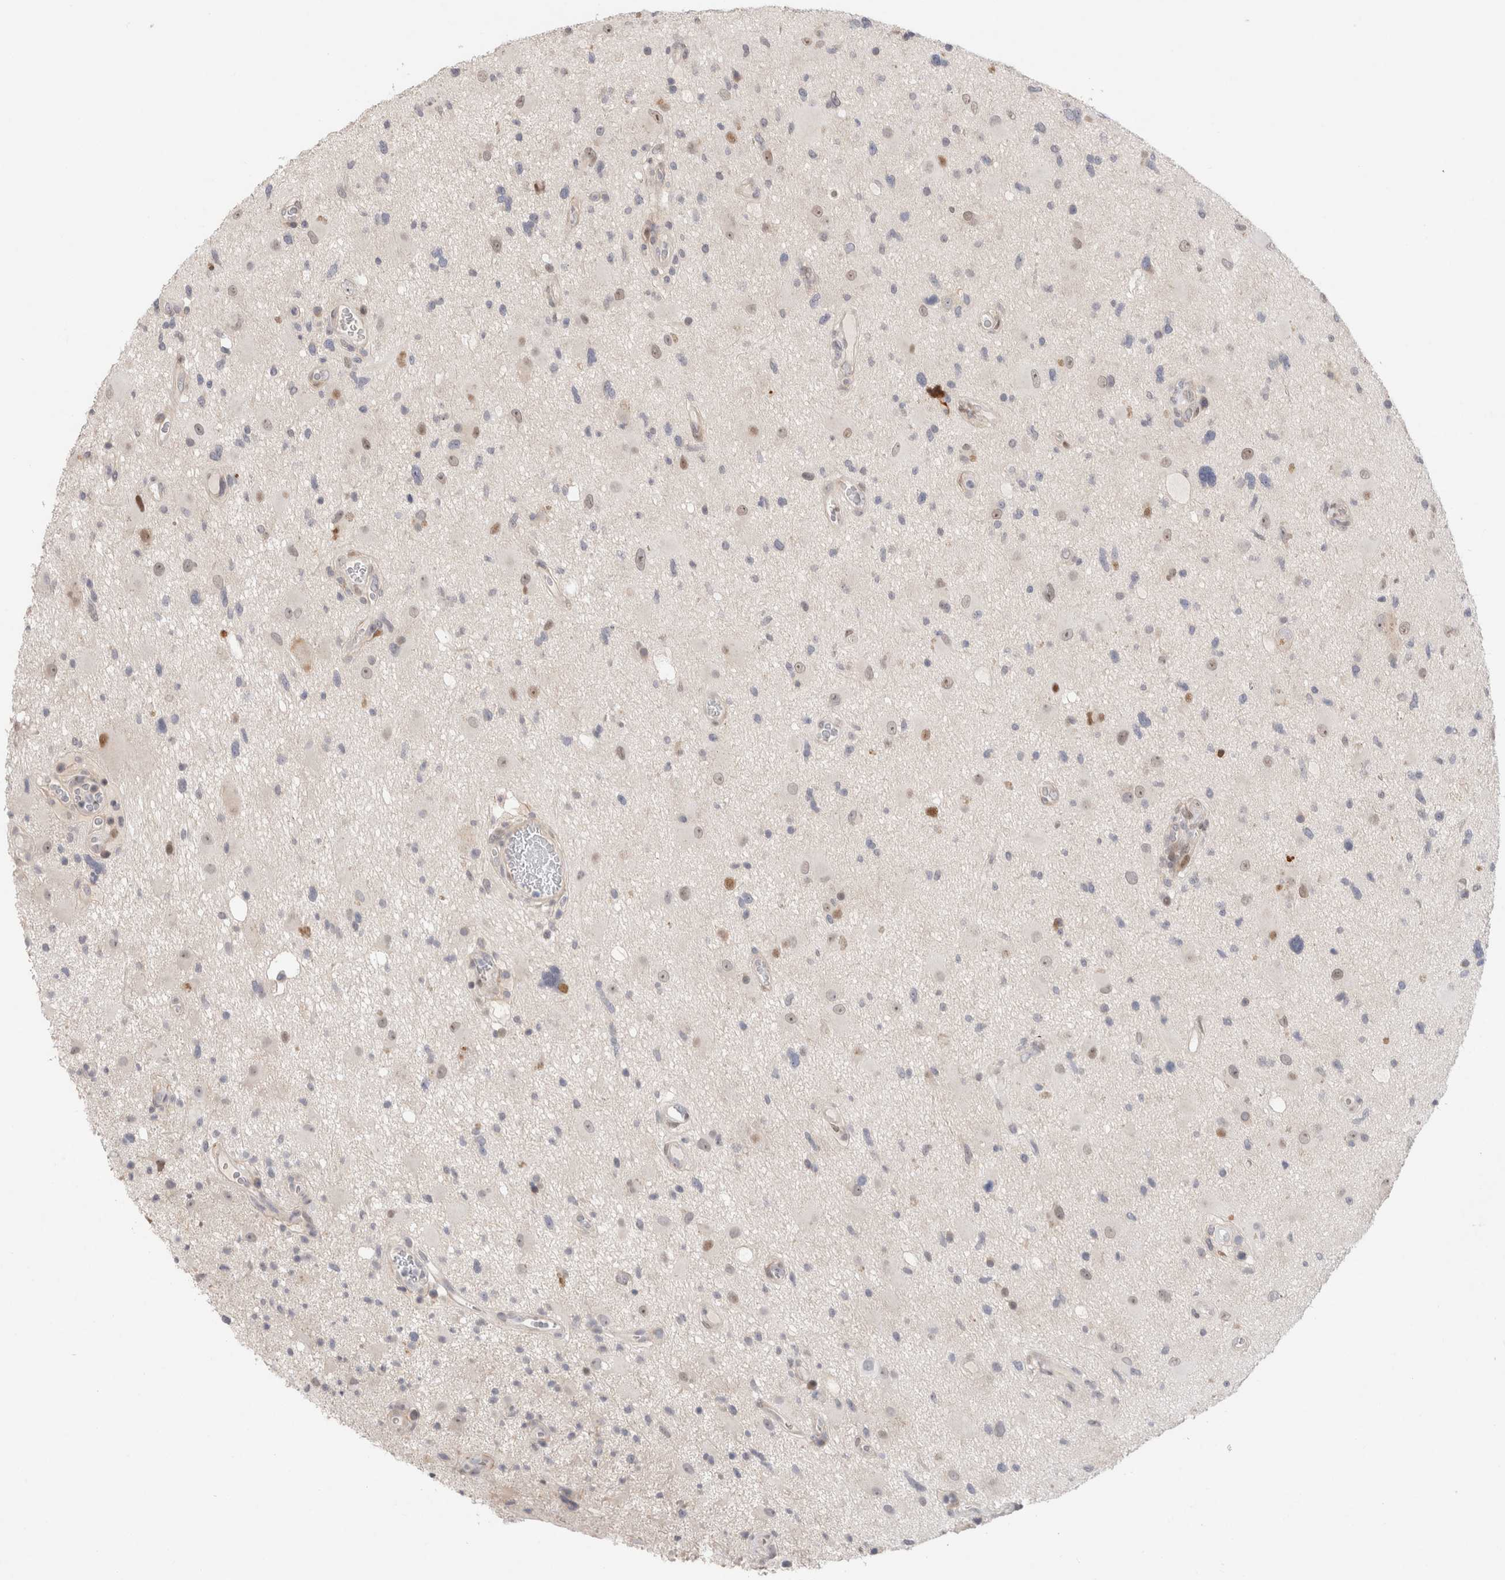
{"staining": {"intensity": "moderate", "quantity": "<25%", "location": "nuclear"}, "tissue": "glioma", "cell_type": "Tumor cells", "image_type": "cancer", "snomed": [{"axis": "morphology", "description": "Glioma, malignant, High grade"}, {"axis": "topography", "description": "Brain"}], "caption": "A high-resolution image shows immunohistochemistry (IHC) staining of malignant glioma (high-grade), which shows moderate nuclear staining in about <25% of tumor cells.", "gene": "TCF4", "patient": {"sex": "male", "age": 33}}